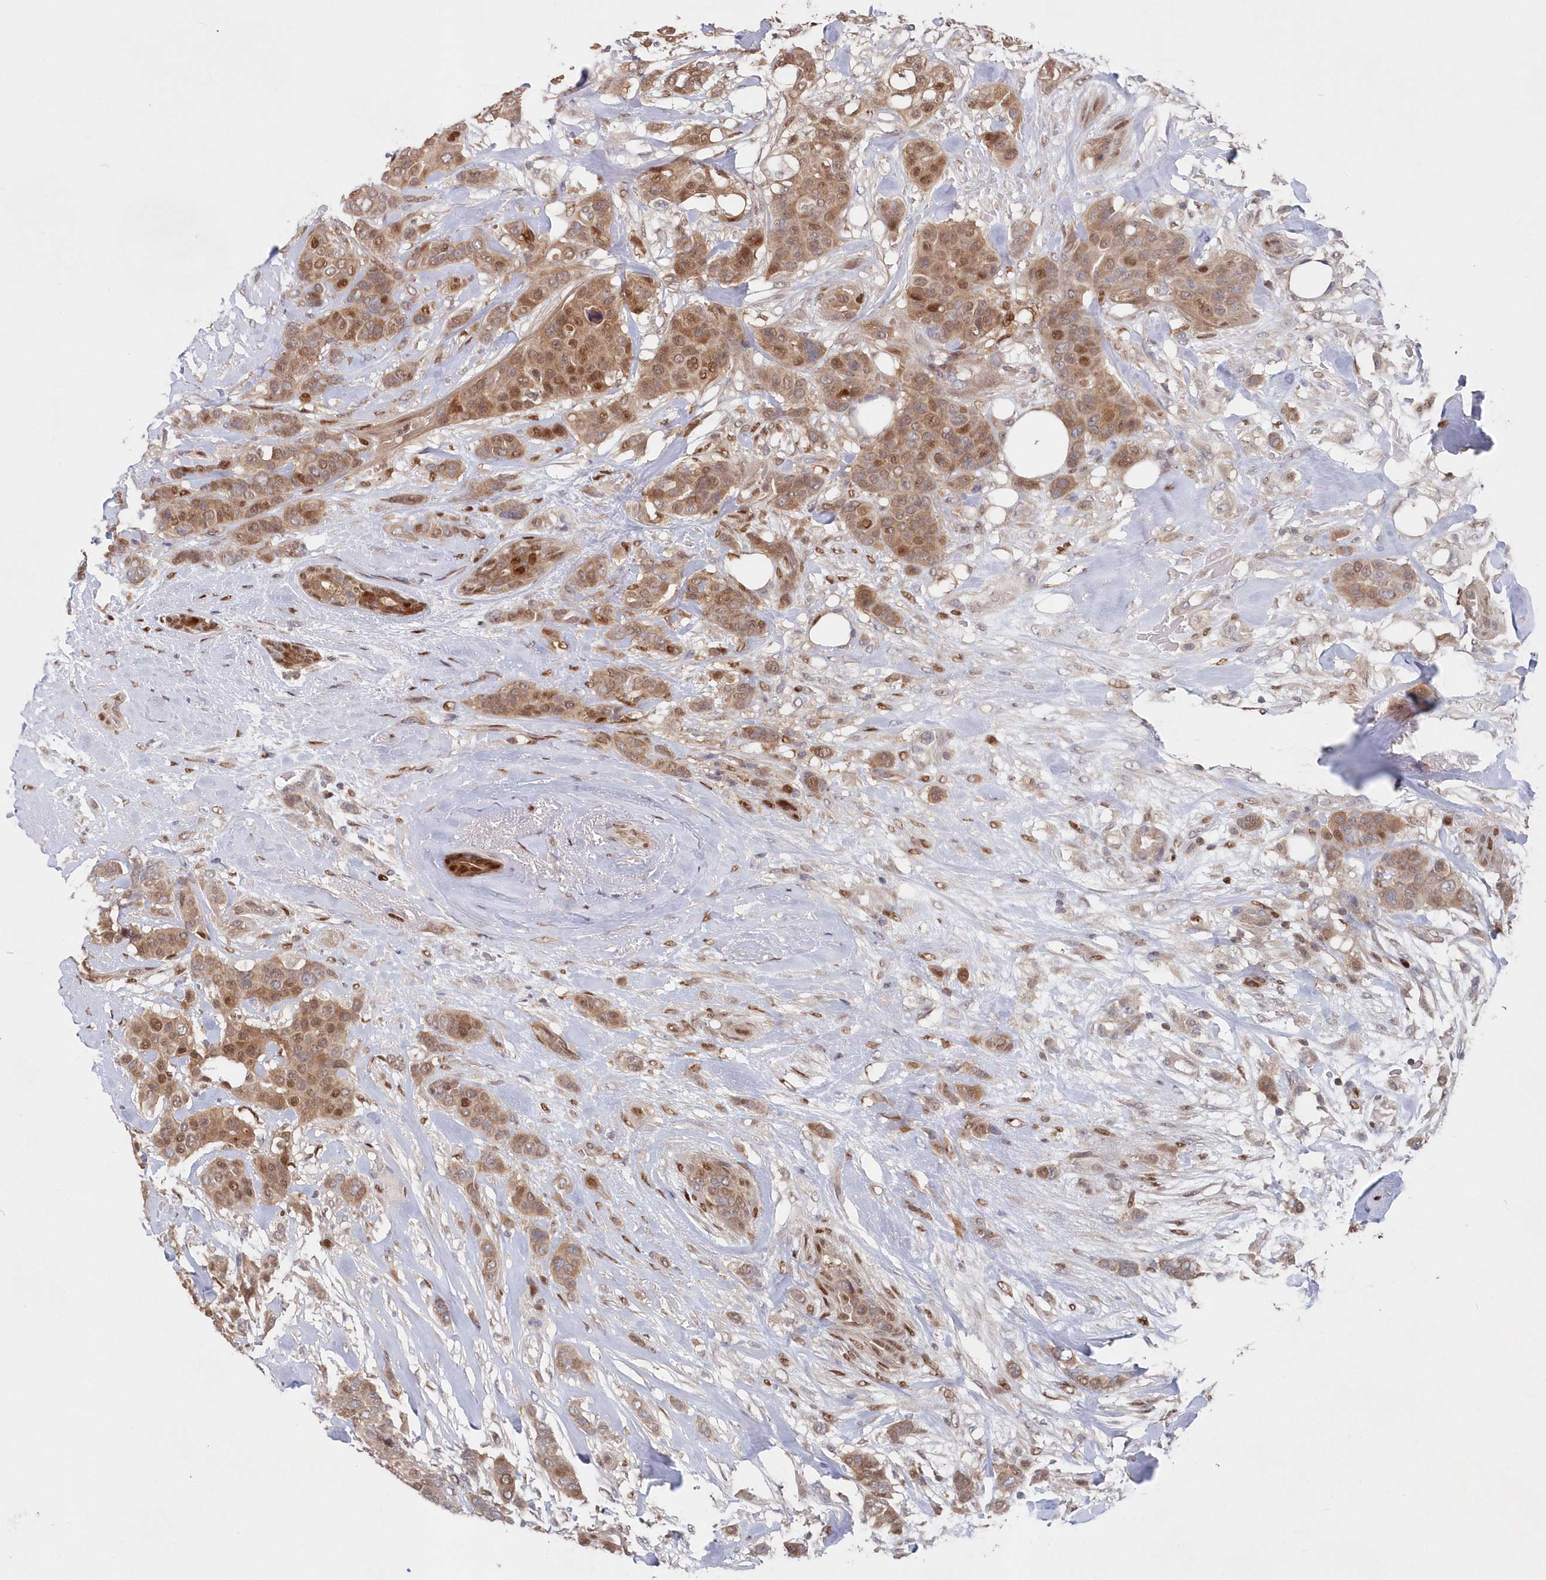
{"staining": {"intensity": "moderate", "quantity": ">75%", "location": "cytoplasmic/membranous,nuclear"}, "tissue": "breast cancer", "cell_type": "Tumor cells", "image_type": "cancer", "snomed": [{"axis": "morphology", "description": "Lobular carcinoma"}, {"axis": "topography", "description": "Breast"}], "caption": "Breast cancer (lobular carcinoma) stained with a protein marker shows moderate staining in tumor cells.", "gene": "ABHD14B", "patient": {"sex": "female", "age": 51}}